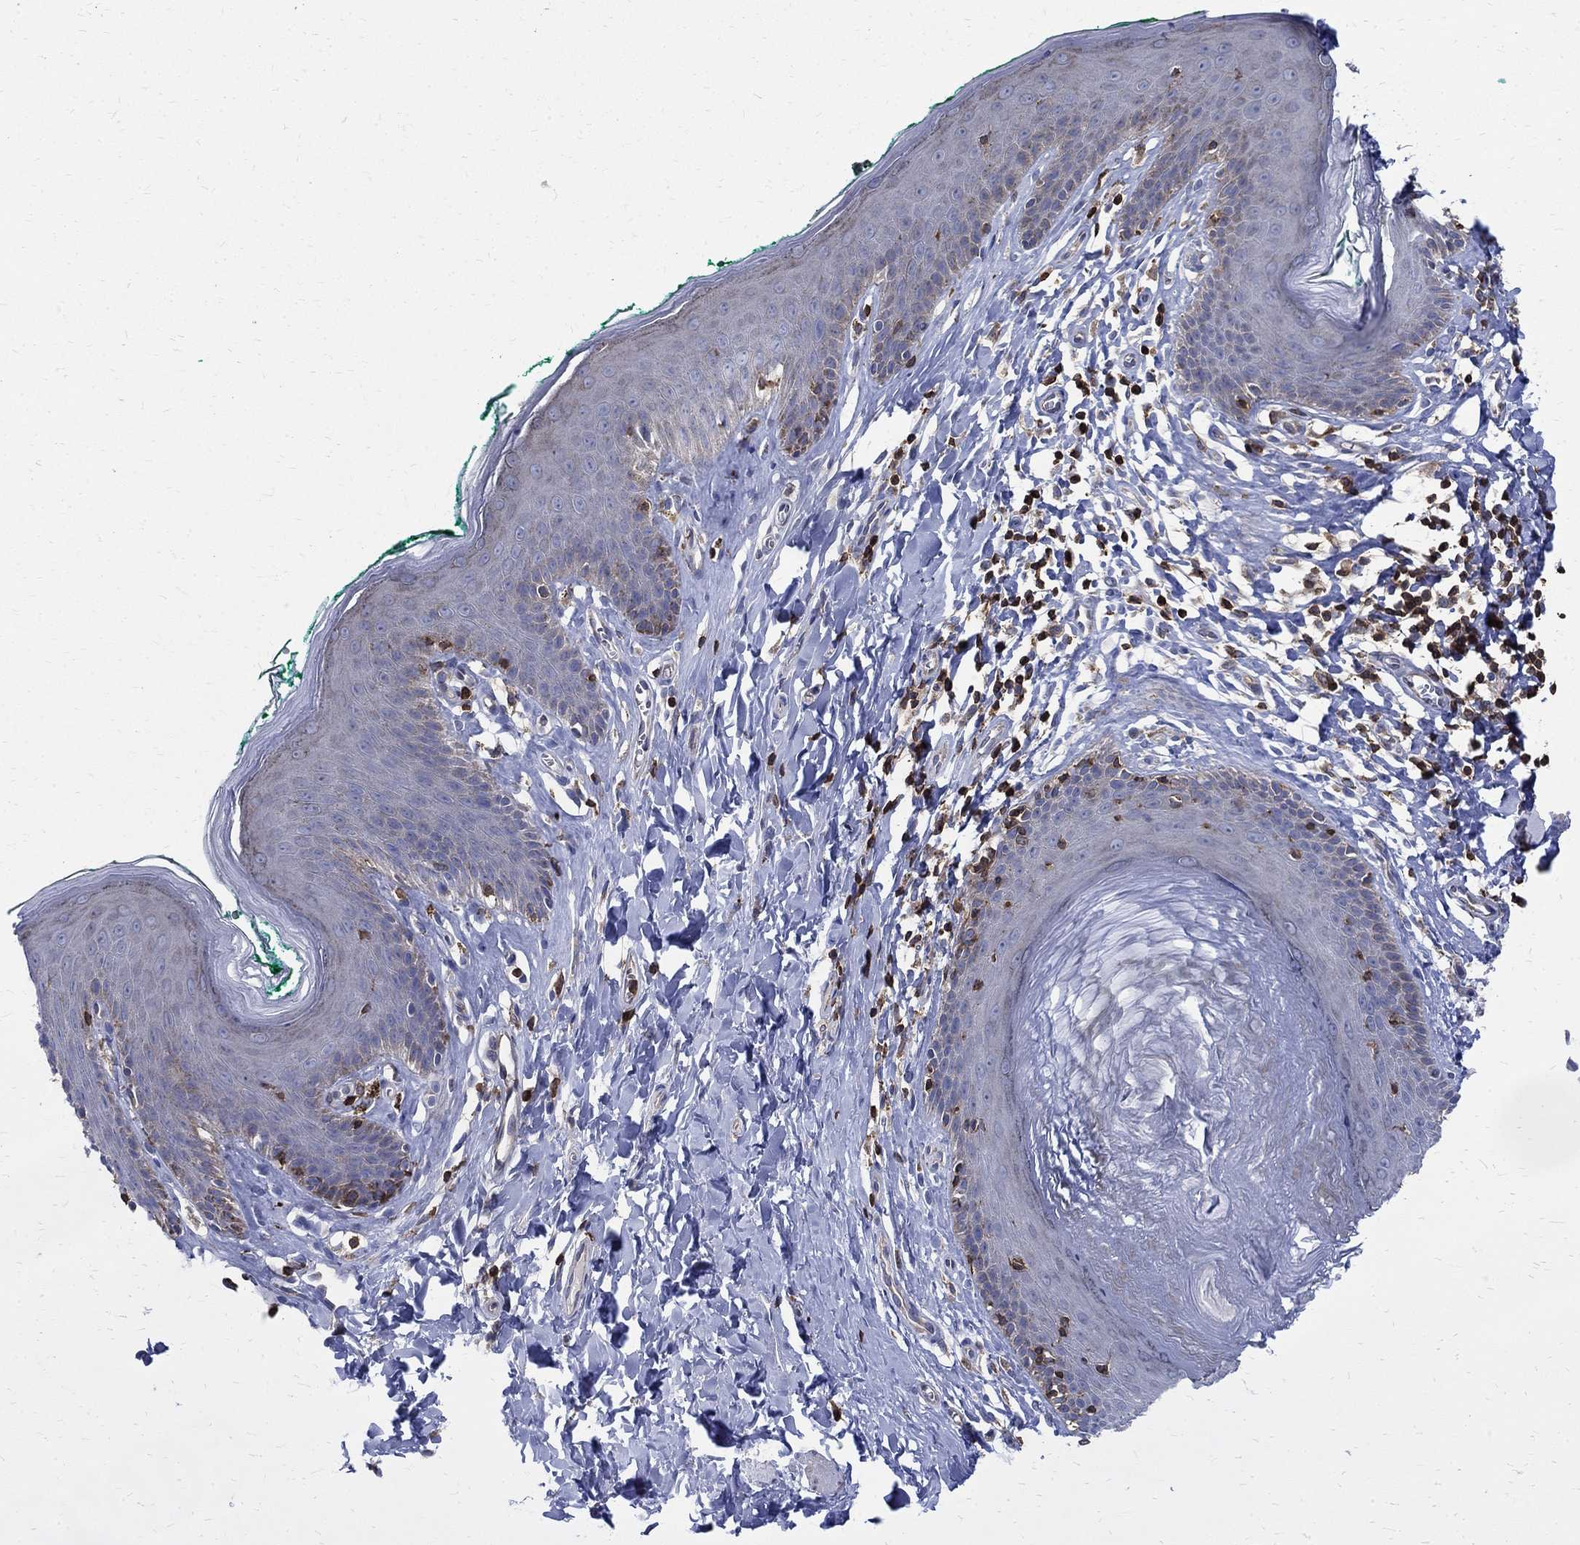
{"staining": {"intensity": "negative", "quantity": "none", "location": "none"}, "tissue": "skin", "cell_type": "Epidermal cells", "image_type": "normal", "snomed": [{"axis": "morphology", "description": "Normal tissue, NOS"}, {"axis": "topography", "description": "Vulva"}], "caption": "Protein analysis of unremarkable skin displays no significant staining in epidermal cells. (Brightfield microscopy of DAB (3,3'-diaminobenzidine) immunohistochemistry at high magnification).", "gene": "AGAP2", "patient": {"sex": "female", "age": 66}}